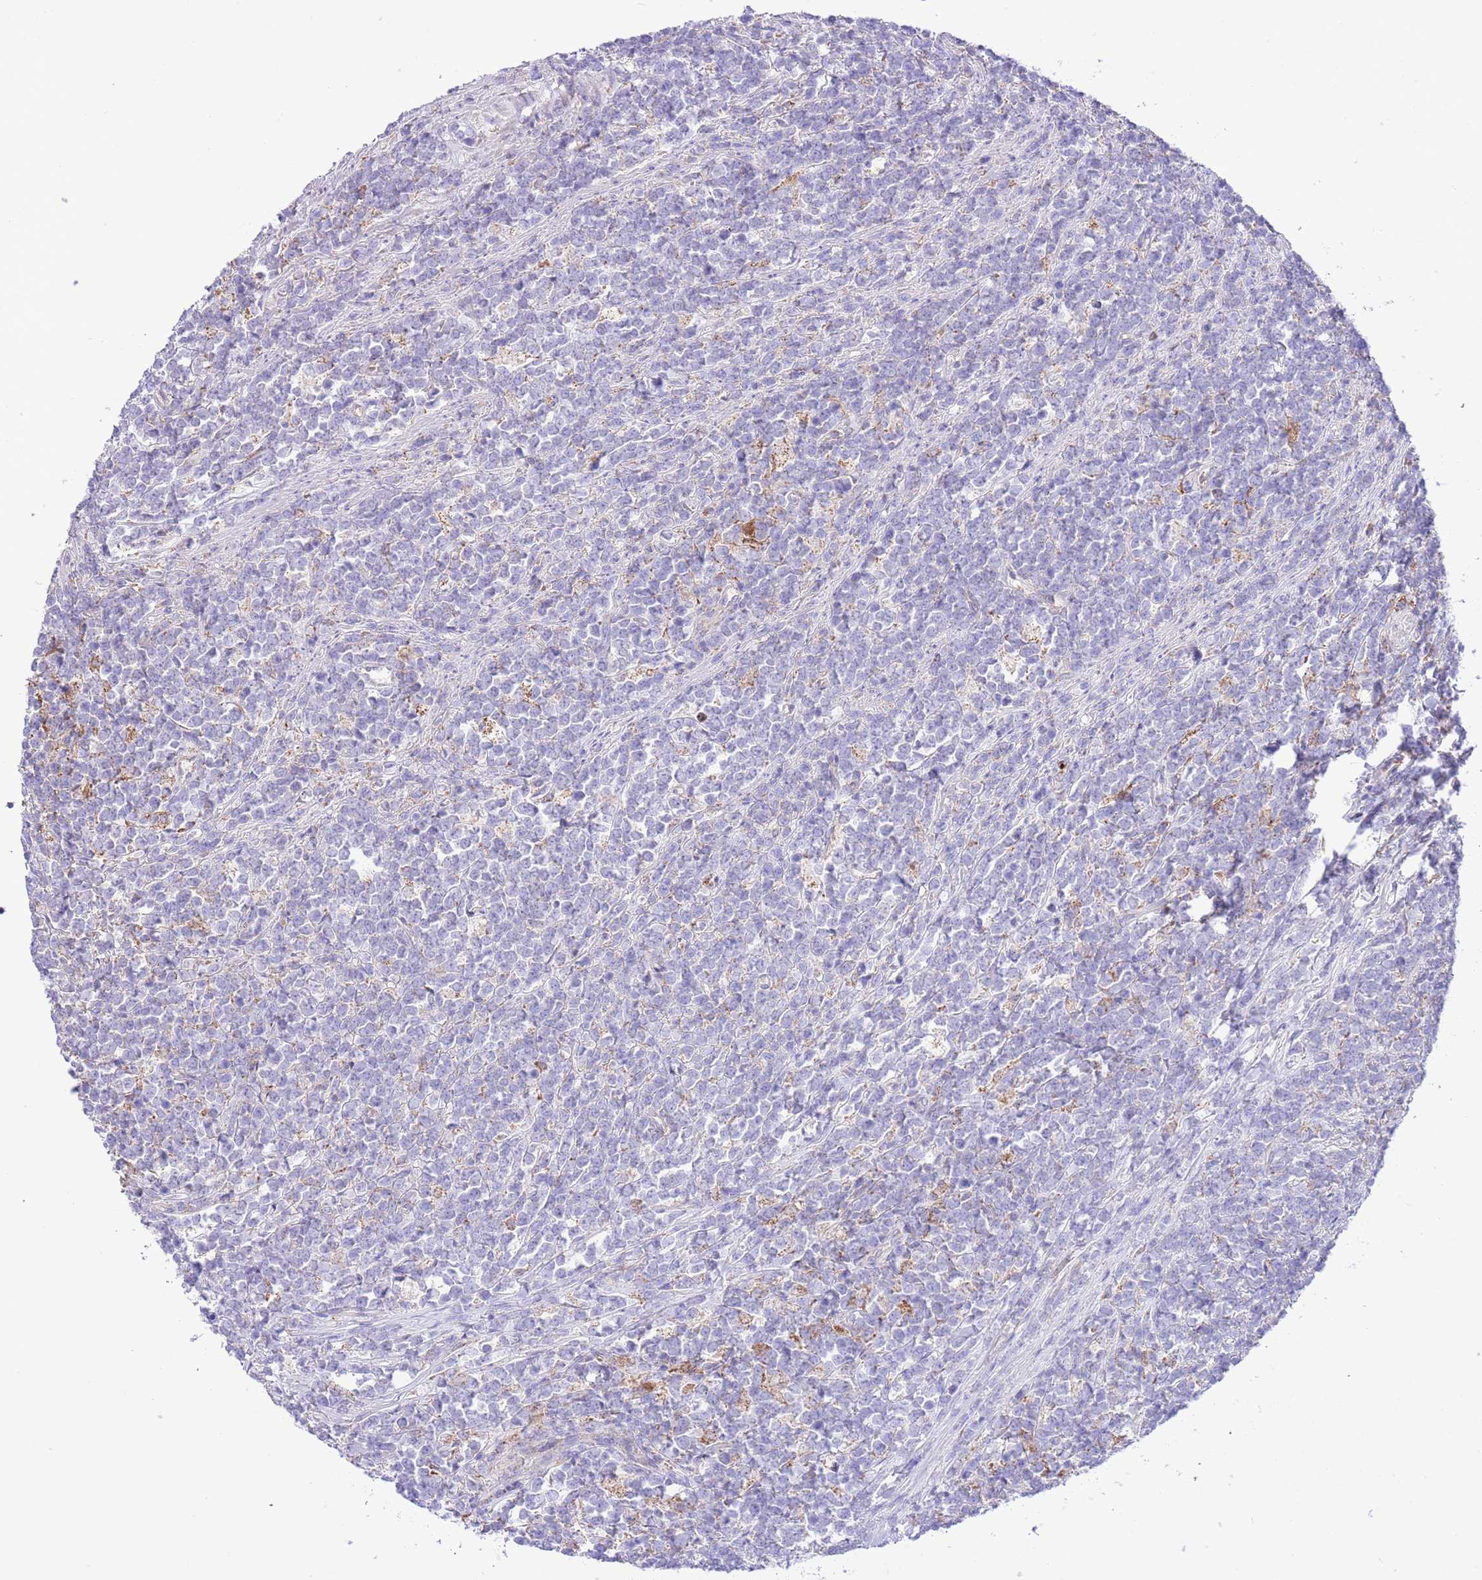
{"staining": {"intensity": "negative", "quantity": "none", "location": "none"}, "tissue": "lymphoma", "cell_type": "Tumor cells", "image_type": "cancer", "snomed": [{"axis": "morphology", "description": "Malignant lymphoma, non-Hodgkin's type, High grade"}, {"axis": "topography", "description": "Small intestine"}, {"axis": "topography", "description": "Colon"}], "caption": "Tumor cells show no significant staining in lymphoma. (DAB immunohistochemistry (IHC), high magnification).", "gene": "SS18L2", "patient": {"sex": "male", "age": 8}}